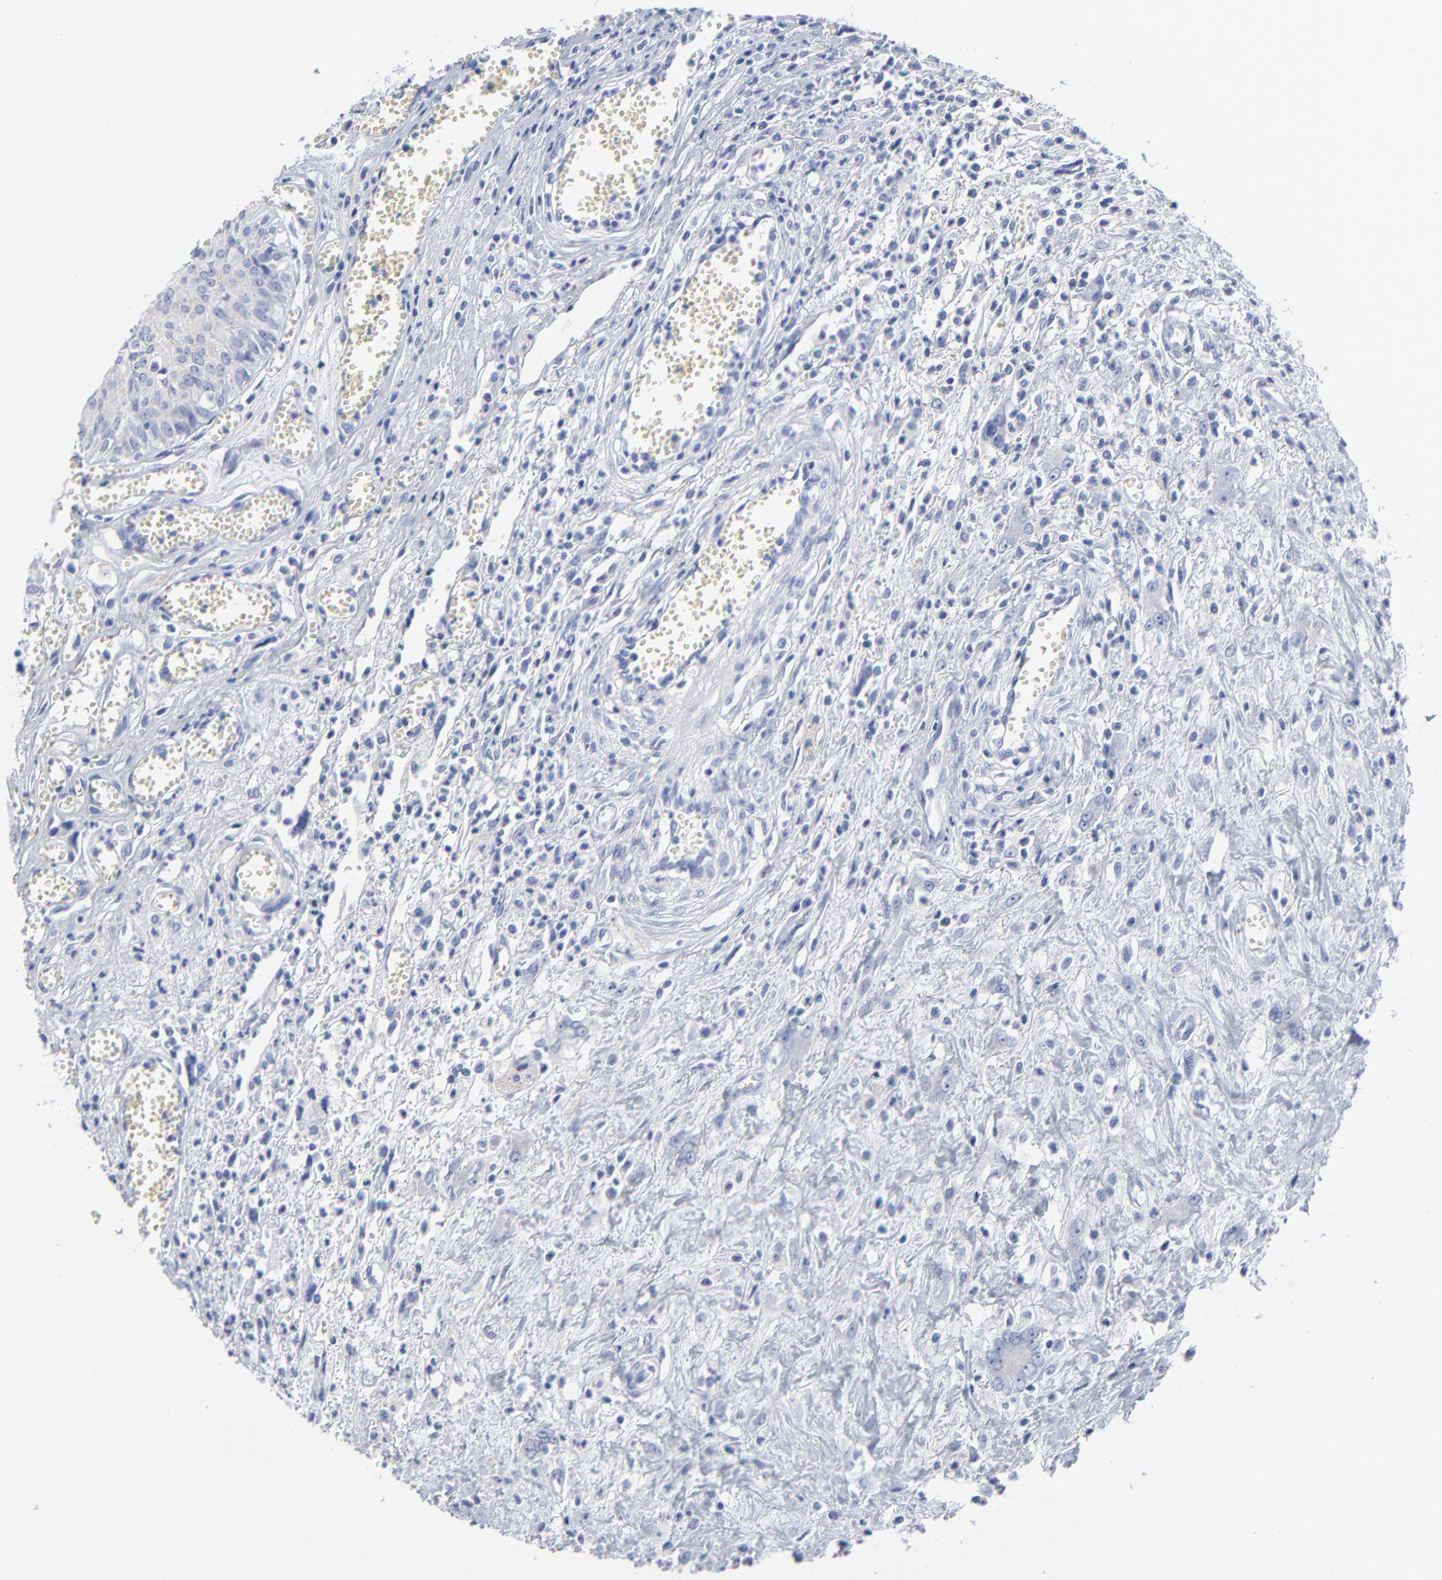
{"staining": {"intensity": "negative", "quantity": "none", "location": "none"}, "tissue": "urothelial cancer", "cell_type": "Tumor cells", "image_type": "cancer", "snomed": [{"axis": "morphology", "description": "Urothelial carcinoma, High grade"}, {"axis": "topography", "description": "Urinary bladder"}], "caption": "This is an immunohistochemistry (IHC) micrograph of urothelial cancer. There is no expression in tumor cells.", "gene": "CNTN3", "patient": {"sex": "male", "age": 66}}